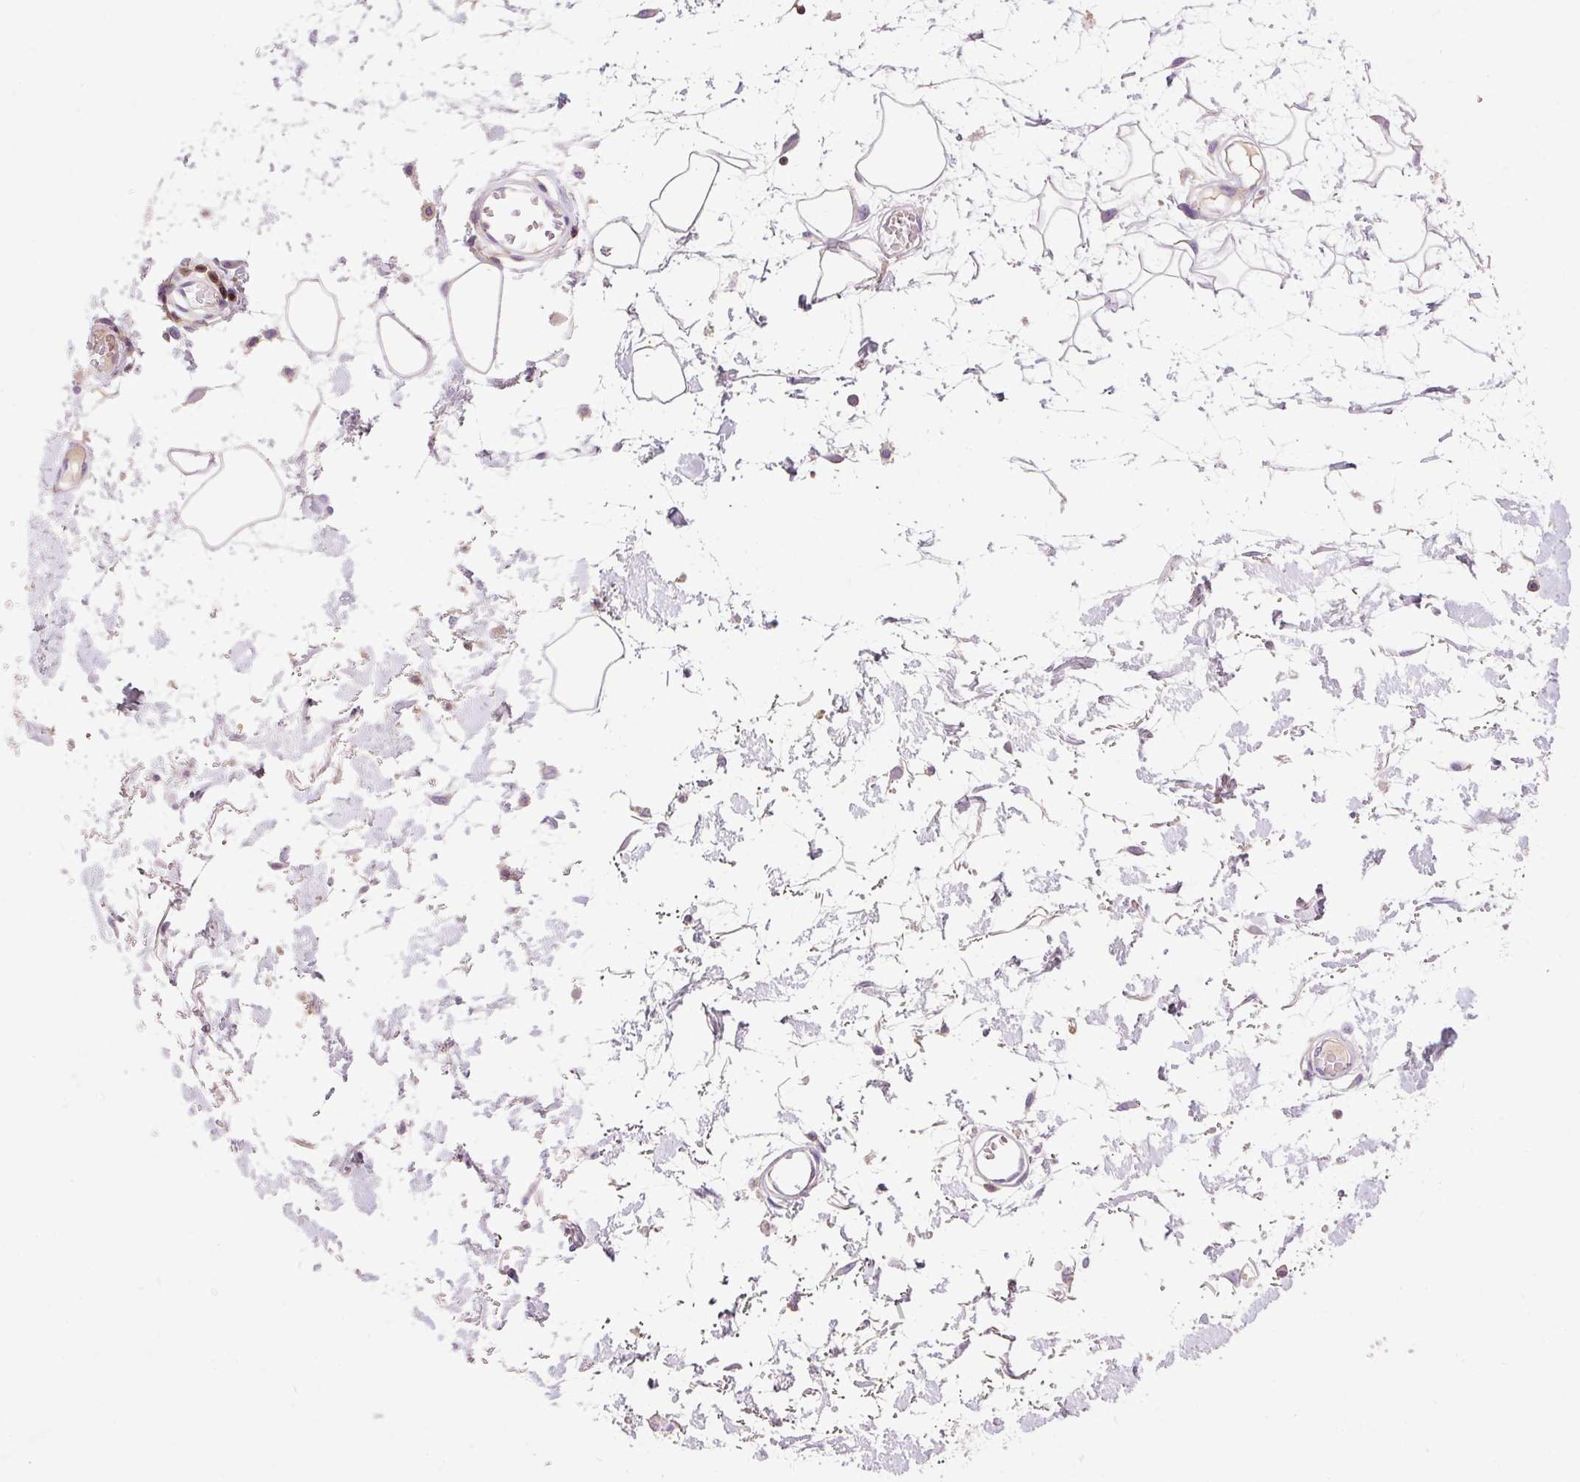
{"staining": {"intensity": "negative", "quantity": "none", "location": "none"}, "tissue": "adipose tissue", "cell_type": "Adipocytes", "image_type": "normal", "snomed": [{"axis": "morphology", "description": "Normal tissue, NOS"}, {"axis": "topography", "description": "Vulva"}, {"axis": "topography", "description": "Peripheral nerve tissue"}], "caption": "Adipocytes show no significant expression in unremarkable adipose tissue. (IHC, brightfield microscopy, high magnification).", "gene": "IMMT", "patient": {"sex": "female", "age": 68}}